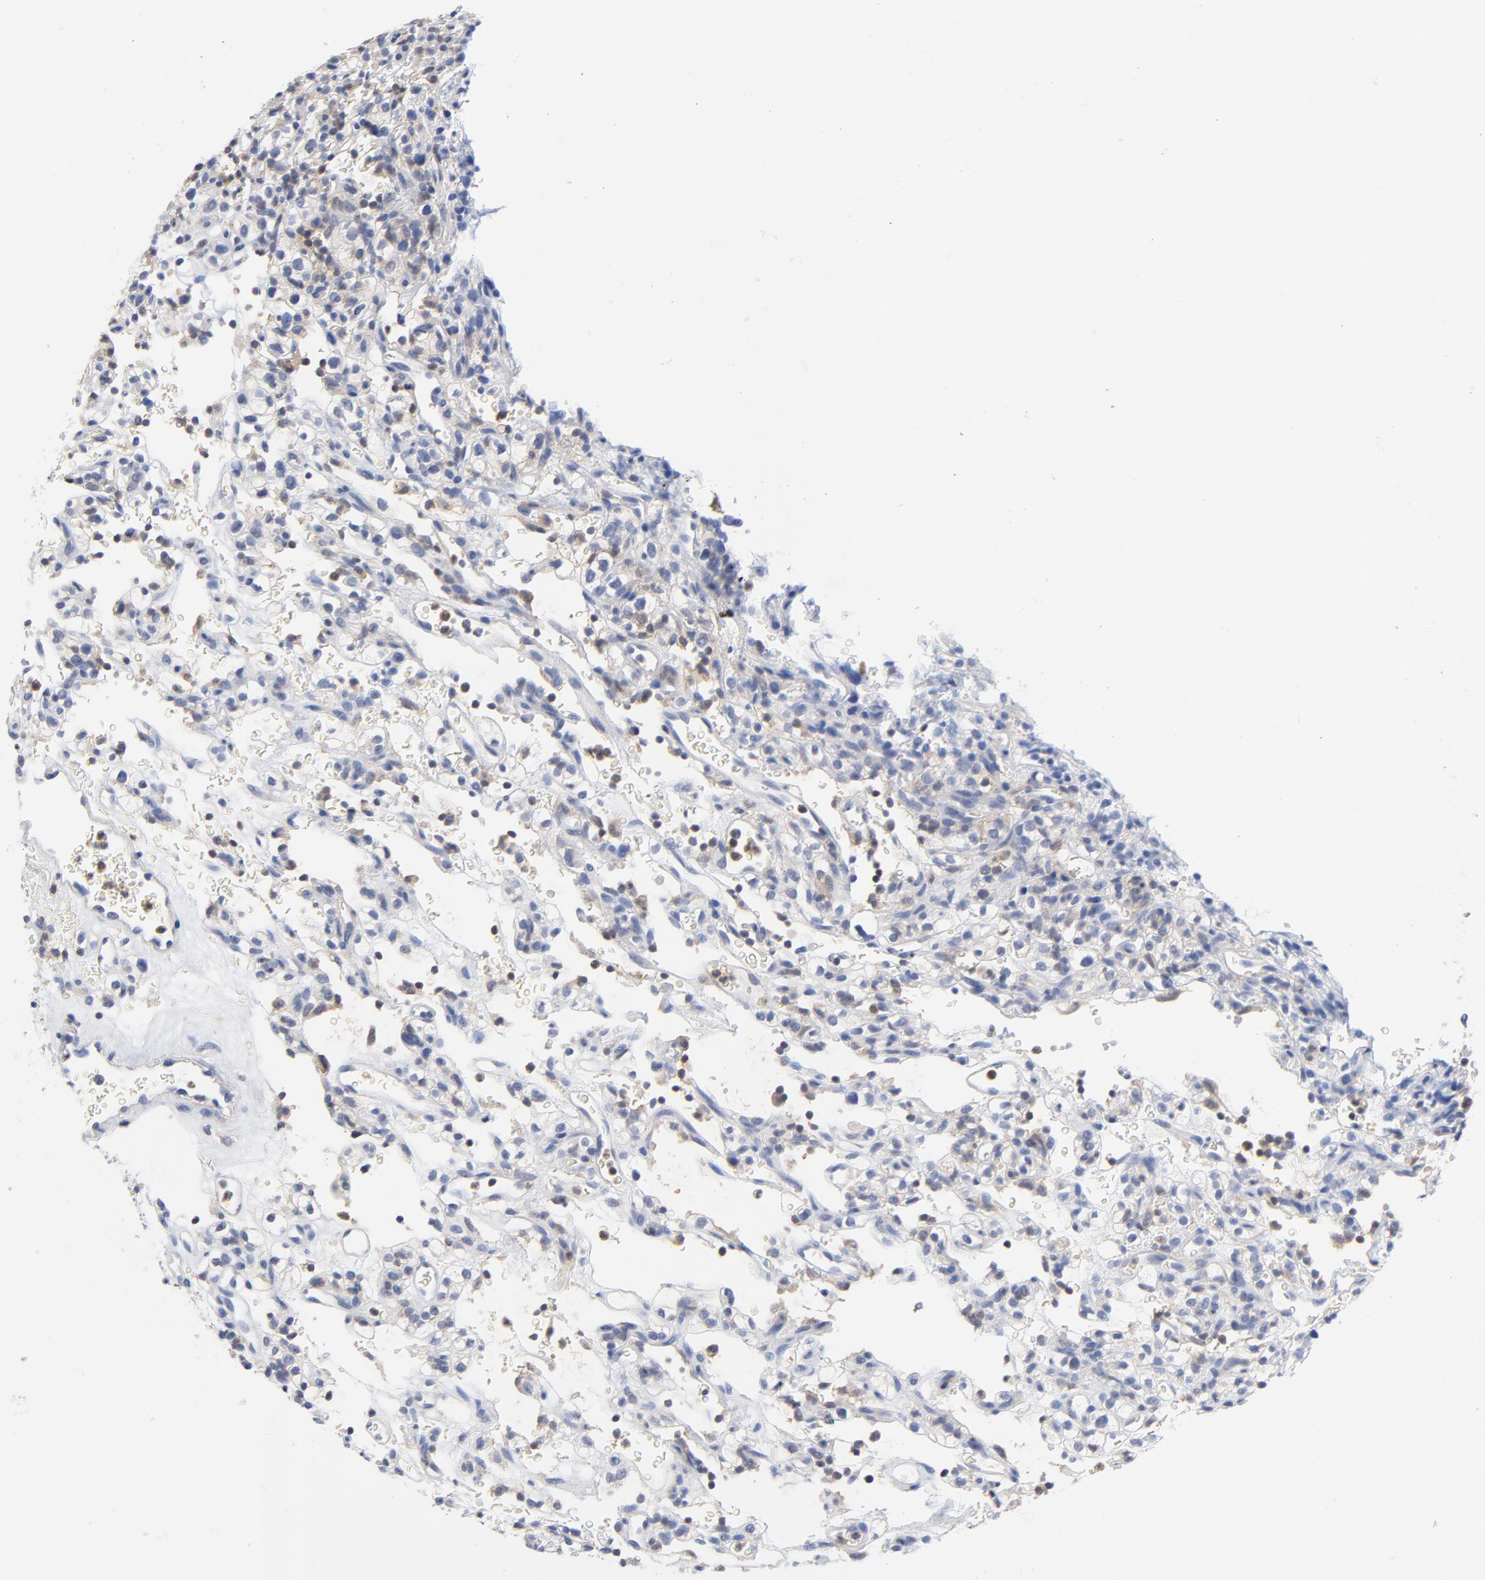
{"staining": {"intensity": "negative", "quantity": "none", "location": "none"}, "tissue": "renal cancer", "cell_type": "Tumor cells", "image_type": "cancer", "snomed": [{"axis": "morphology", "description": "Normal tissue, NOS"}, {"axis": "morphology", "description": "Adenocarcinoma, NOS"}, {"axis": "topography", "description": "Kidney"}], "caption": "The histopathology image displays no staining of tumor cells in adenocarcinoma (renal). (IHC, brightfield microscopy, high magnification).", "gene": "CAB39L", "patient": {"sex": "female", "age": 72}}